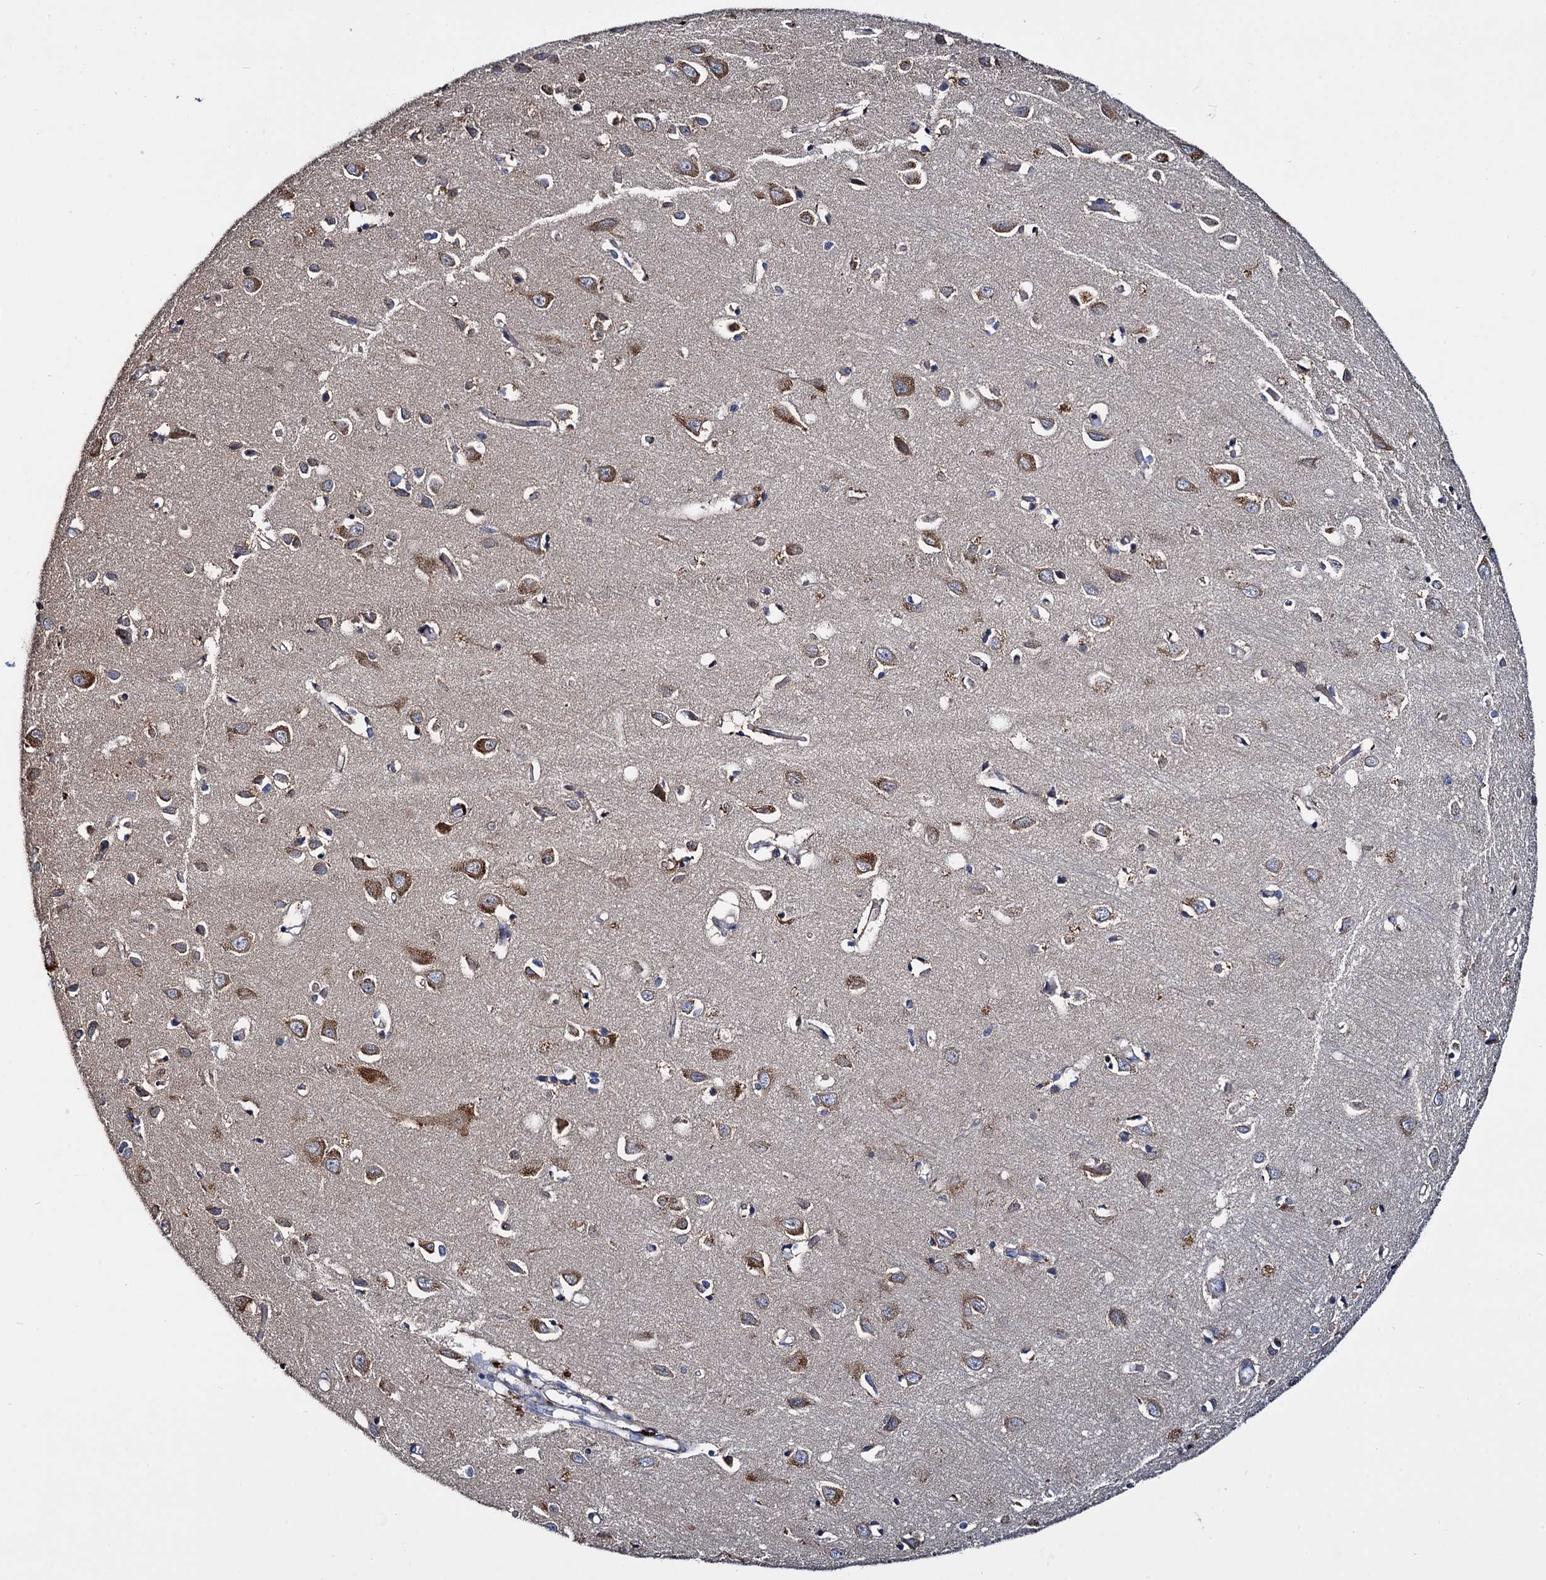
{"staining": {"intensity": "weak", "quantity": "25%-75%", "location": "cytoplasmic/membranous"}, "tissue": "cerebral cortex", "cell_type": "Endothelial cells", "image_type": "normal", "snomed": [{"axis": "morphology", "description": "Normal tissue, NOS"}, {"axis": "topography", "description": "Cerebral cortex"}], "caption": "Endothelial cells exhibit low levels of weak cytoplasmic/membranous expression in about 25%-75% of cells in benign human cerebral cortex. The staining was performed using DAB (3,3'-diaminobenzidine) to visualize the protein expression in brown, while the nuclei were stained in blue with hematoxylin (Magnification: 20x).", "gene": "CEP192", "patient": {"sex": "female", "age": 64}}